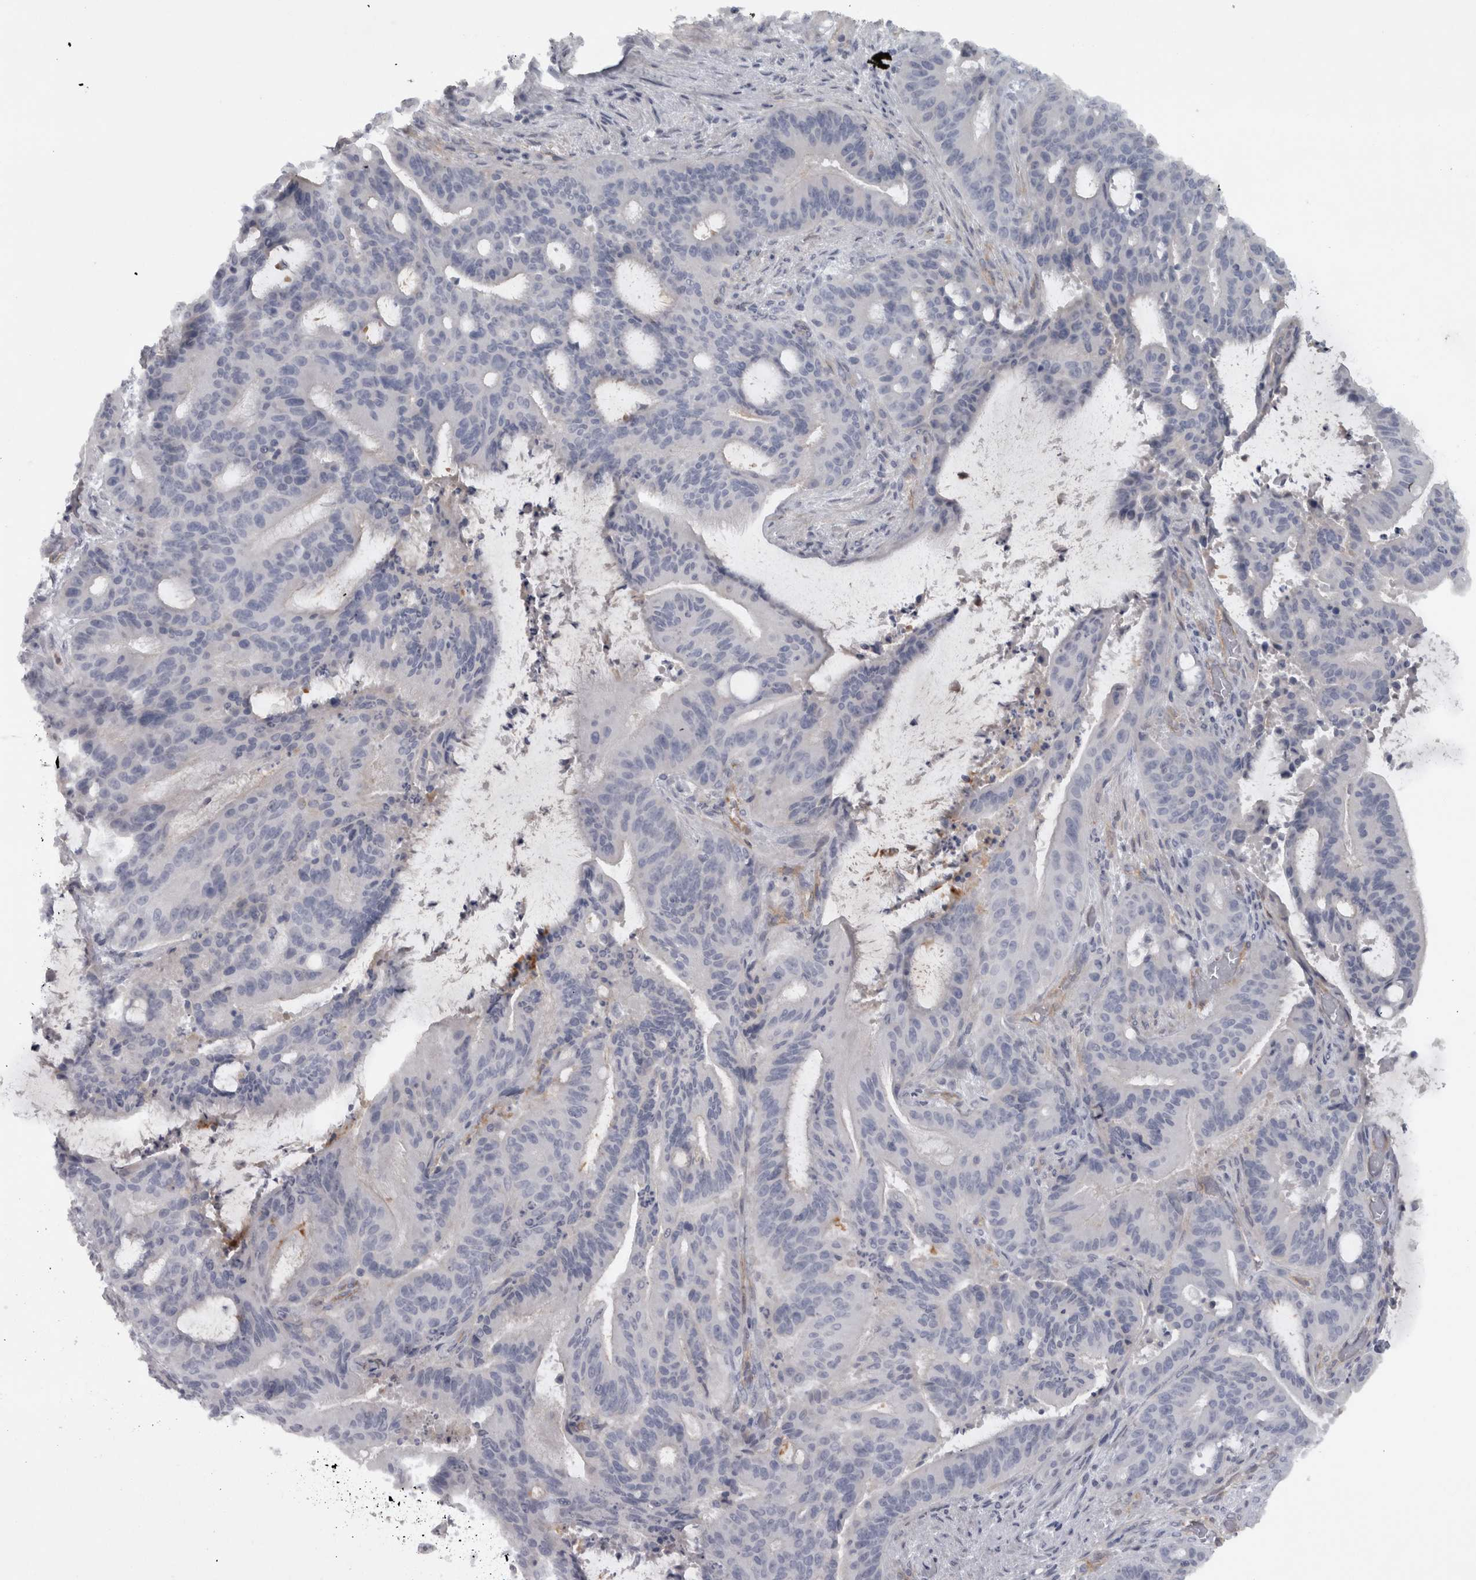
{"staining": {"intensity": "negative", "quantity": "none", "location": "none"}, "tissue": "liver cancer", "cell_type": "Tumor cells", "image_type": "cancer", "snomed": [{"axis": "morphology", "description": "Normal tissue, NOS"}, {"axis": "morphology", "description": "Cholangiocarcinoma"}, {"axis": "topography", "description": "Liver"}, {"axis": "topography", "description": "Peripheral nerve tissue"}], "caption": "Immunohistochemistry micrograph of neoplastic tissue: cholangiocarcinoma (liver) stained with DAB shows no significant protein positivity in tumor cells. The staining was performed using DAB (3,3'-diaminobenzidine) to visualize the protein expression in brown, while the nuclei were stained in blue with hematoxylin (Magnification: 20x).", "gene": "PPP1R12B", "patient": {"sex": "female", "age": 73}}